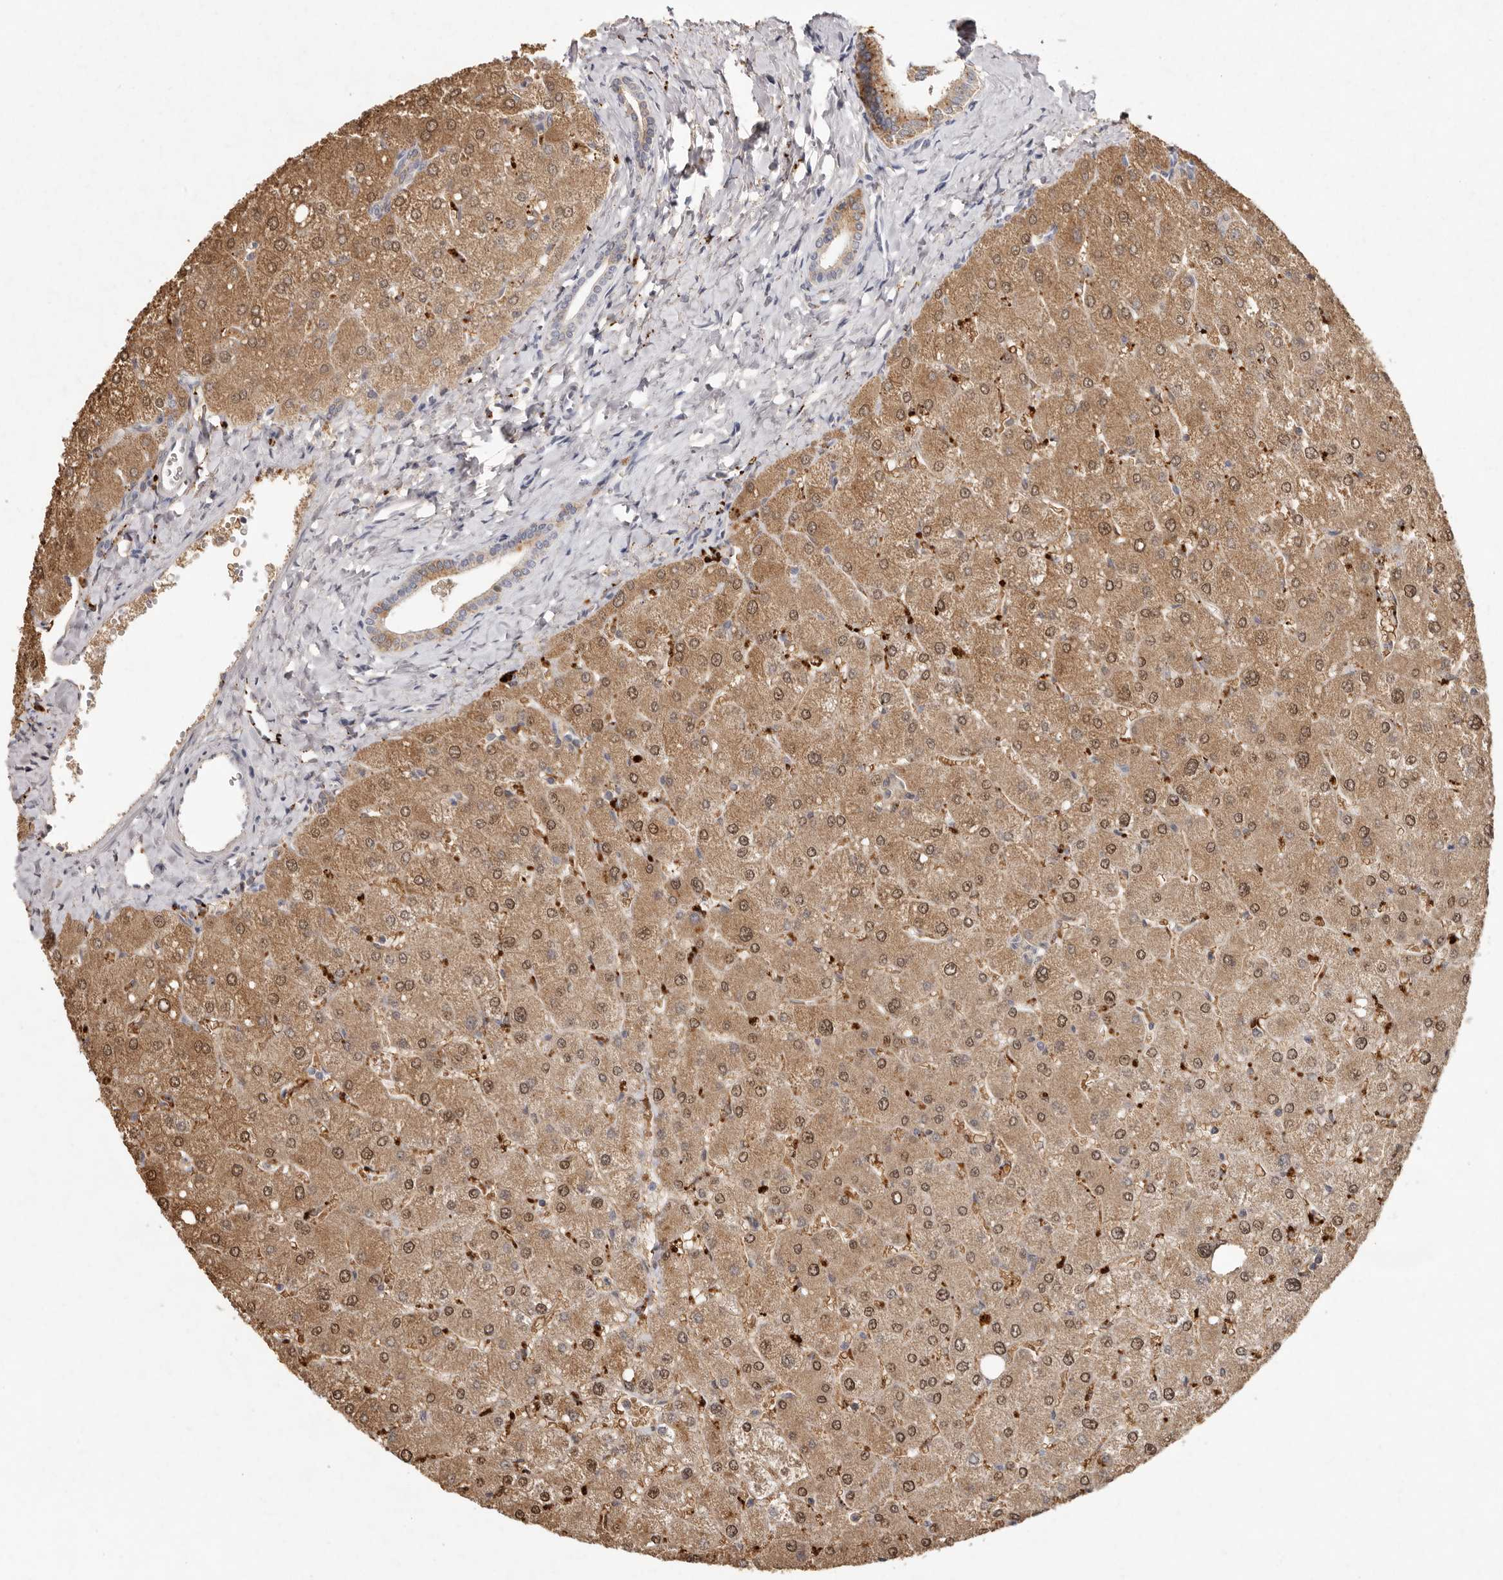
{"staining": {"intensity": "moderate", "quantity": "25%-75%", "location": "cytoplasmic/membranous"}, "tissue": "liver", "cell_type": "Cholangiocytes", "image_type": "normal", "snomed": [{"axis": "morphology", "description": "Normal tissue, NOS"}, {"axis": "topography", "description": "Liver"}], "caption": "Moderate cytoplasmic/membranous protein staining is seen in about 25%-75% of cholangiocytes in liver. The staining was performed using DAB (3,3'-diaminobenzidine), with brown indicating positive protein expression. Nuclei are stained blue with hematoxylin.", "gene": "FAM185A", "patient": {"sex": "male", "age": 55}}